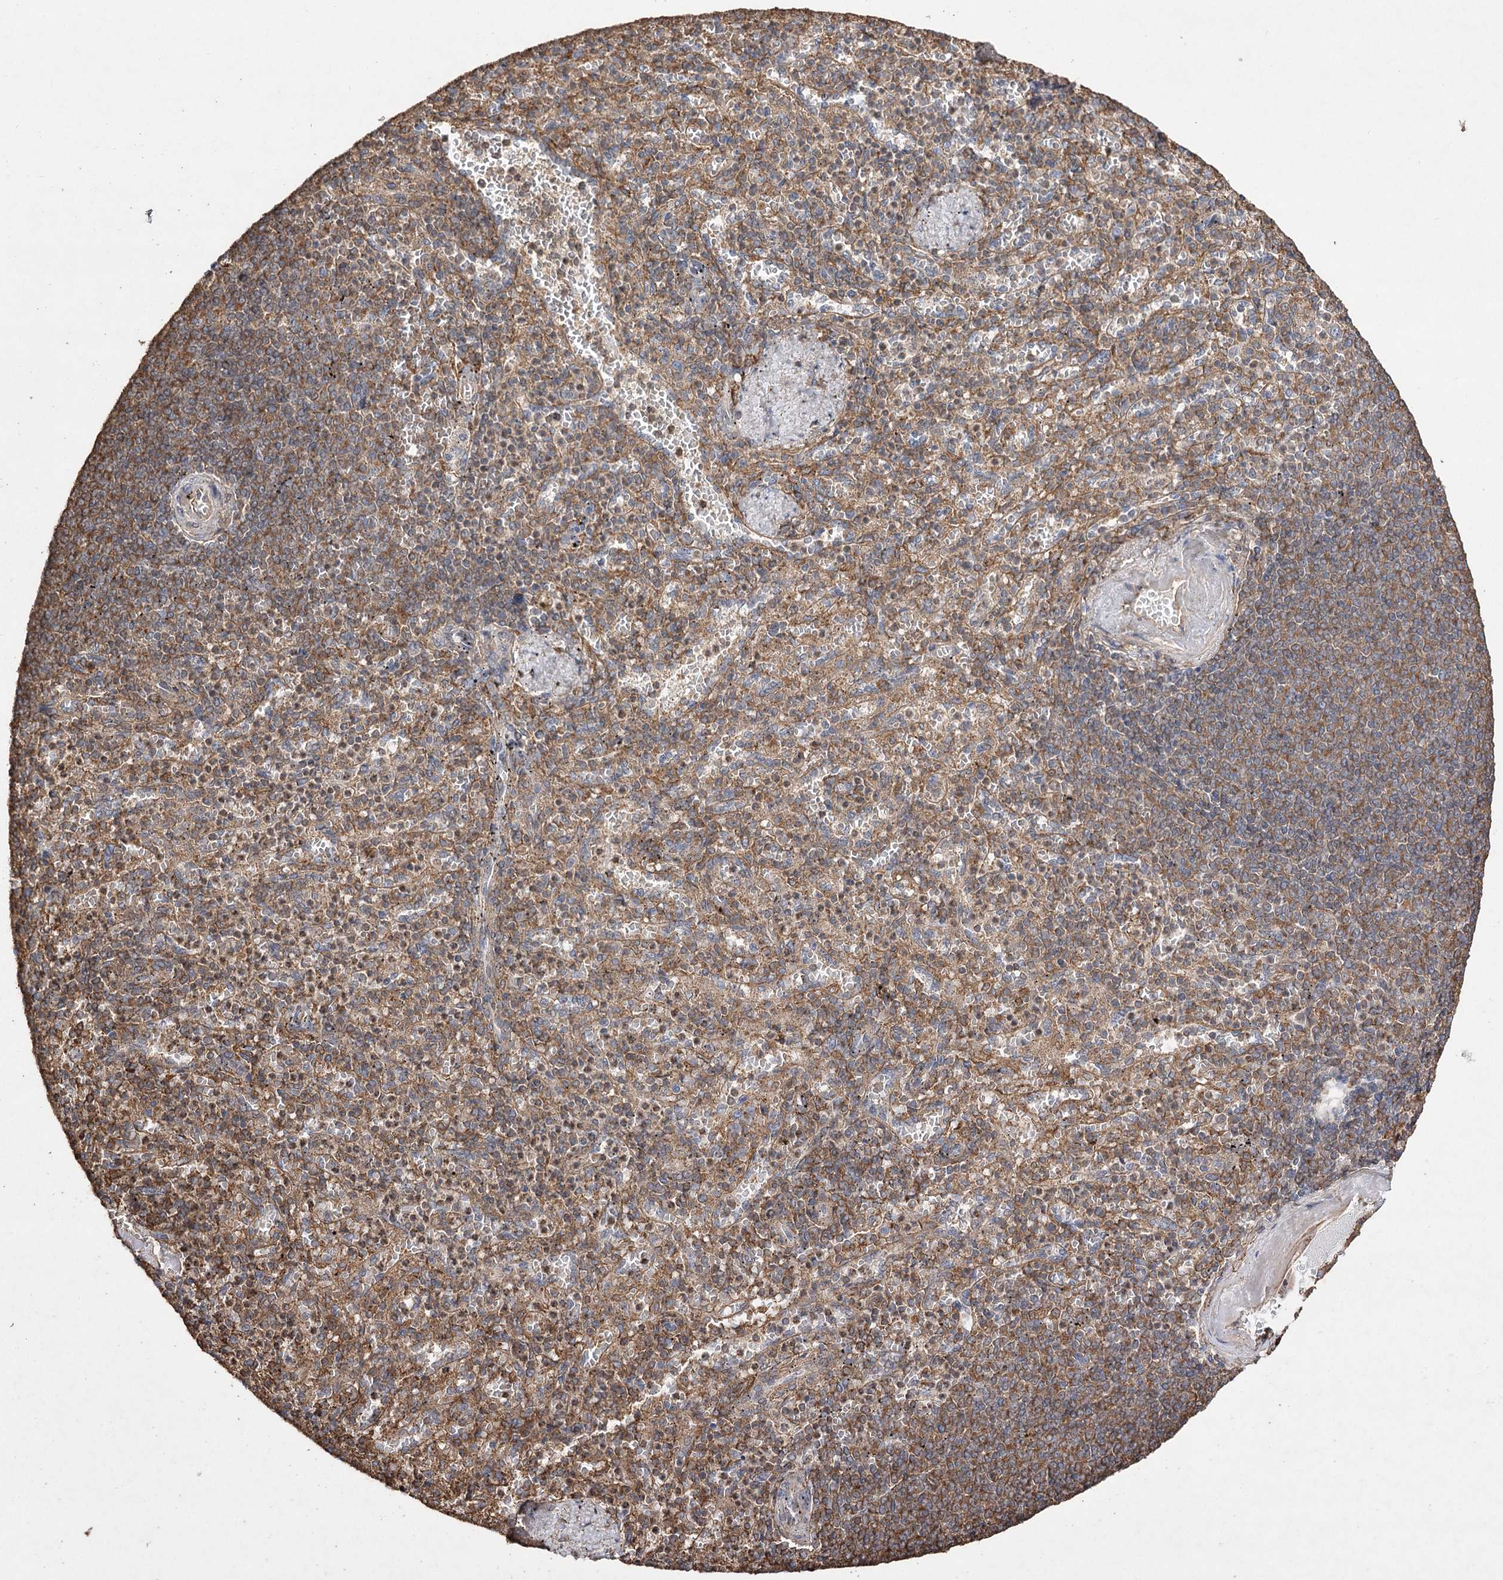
{"staining": {"intensity": "moderate", "quantity": "25%-75%", "location": "cytoplasmic/membranous"}, "tissue": "spleen", "cell_type": "Cells in red pulp", "image_type": "normal", "snomed": [{"axis": "morphology", "description": "Normal tissue, NOS"}, {"axis": "topography", "description": "Spleen"}], "caption": "Human spleen stained for a protein (brown) reveals moderate cytoplasmic/membranous positive expression in approximately 25%-75% of cells in red pulp.", "gene": "OBSL1", "patient": {"sex": "female", "age": 74}}